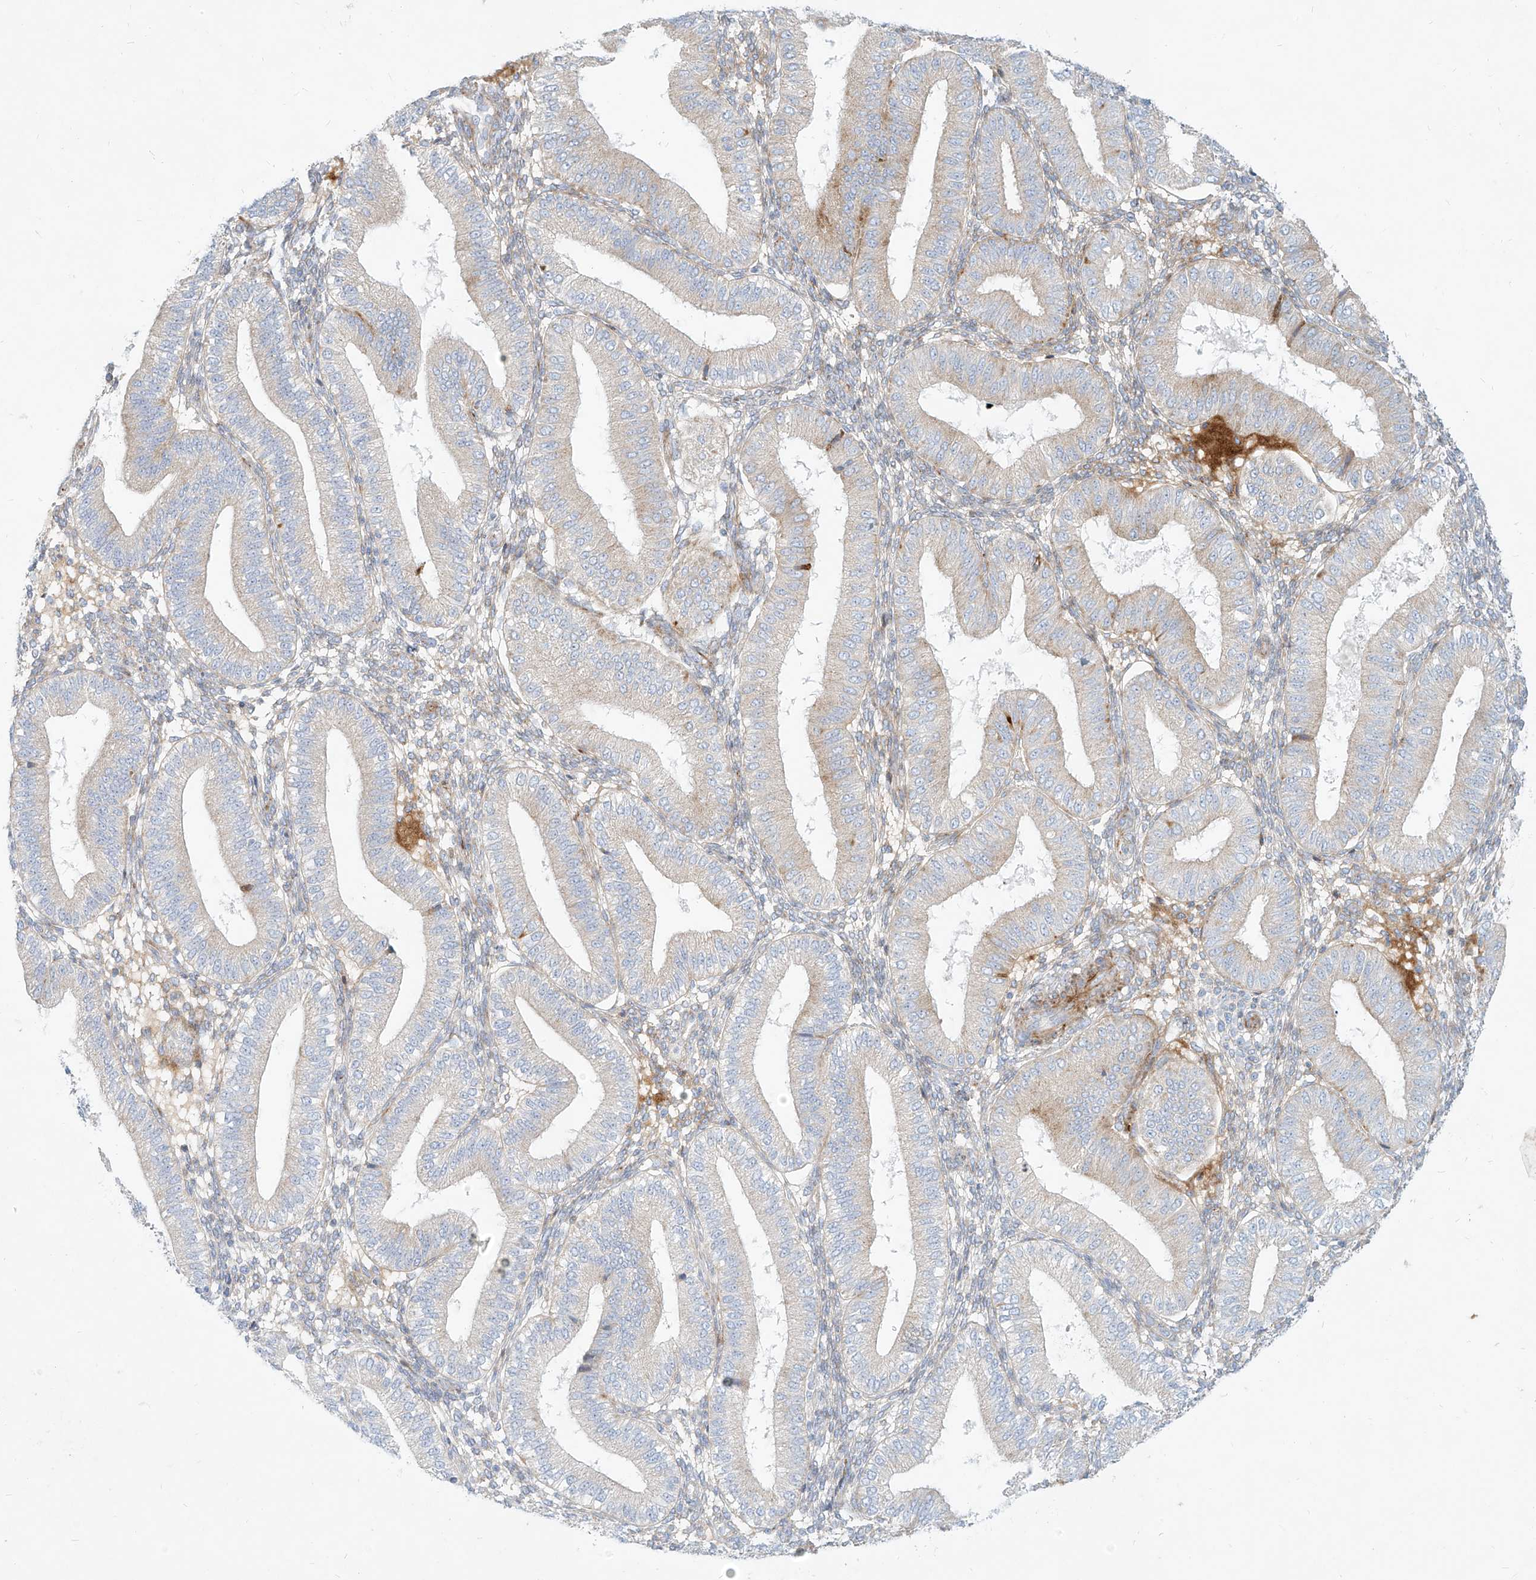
{"staining": {"intensity": "negative", "quantity": "none", "location": "none"}, "tissue": "endometrium", "cell_type": "Cells in endometrial stroma", "image_type": "normal", "snomed": [{"axis": "morphology", "description": "Normal tissue, NOS"}, {"axis": "topography", "description": "Endometrium"}], "caption": "Histopathology image shows no protein positivity in cells in endometrial stroma of benign endometrium. The staining was performed using DAB (3,3'-diaminobenzidine) to visualize the protein expression in brown, while the nuclei were stained in blue with hematoxylin (Magnification: 20x).", "gene": "MTX2", "patient": {"sex": "female", "age": 39}}